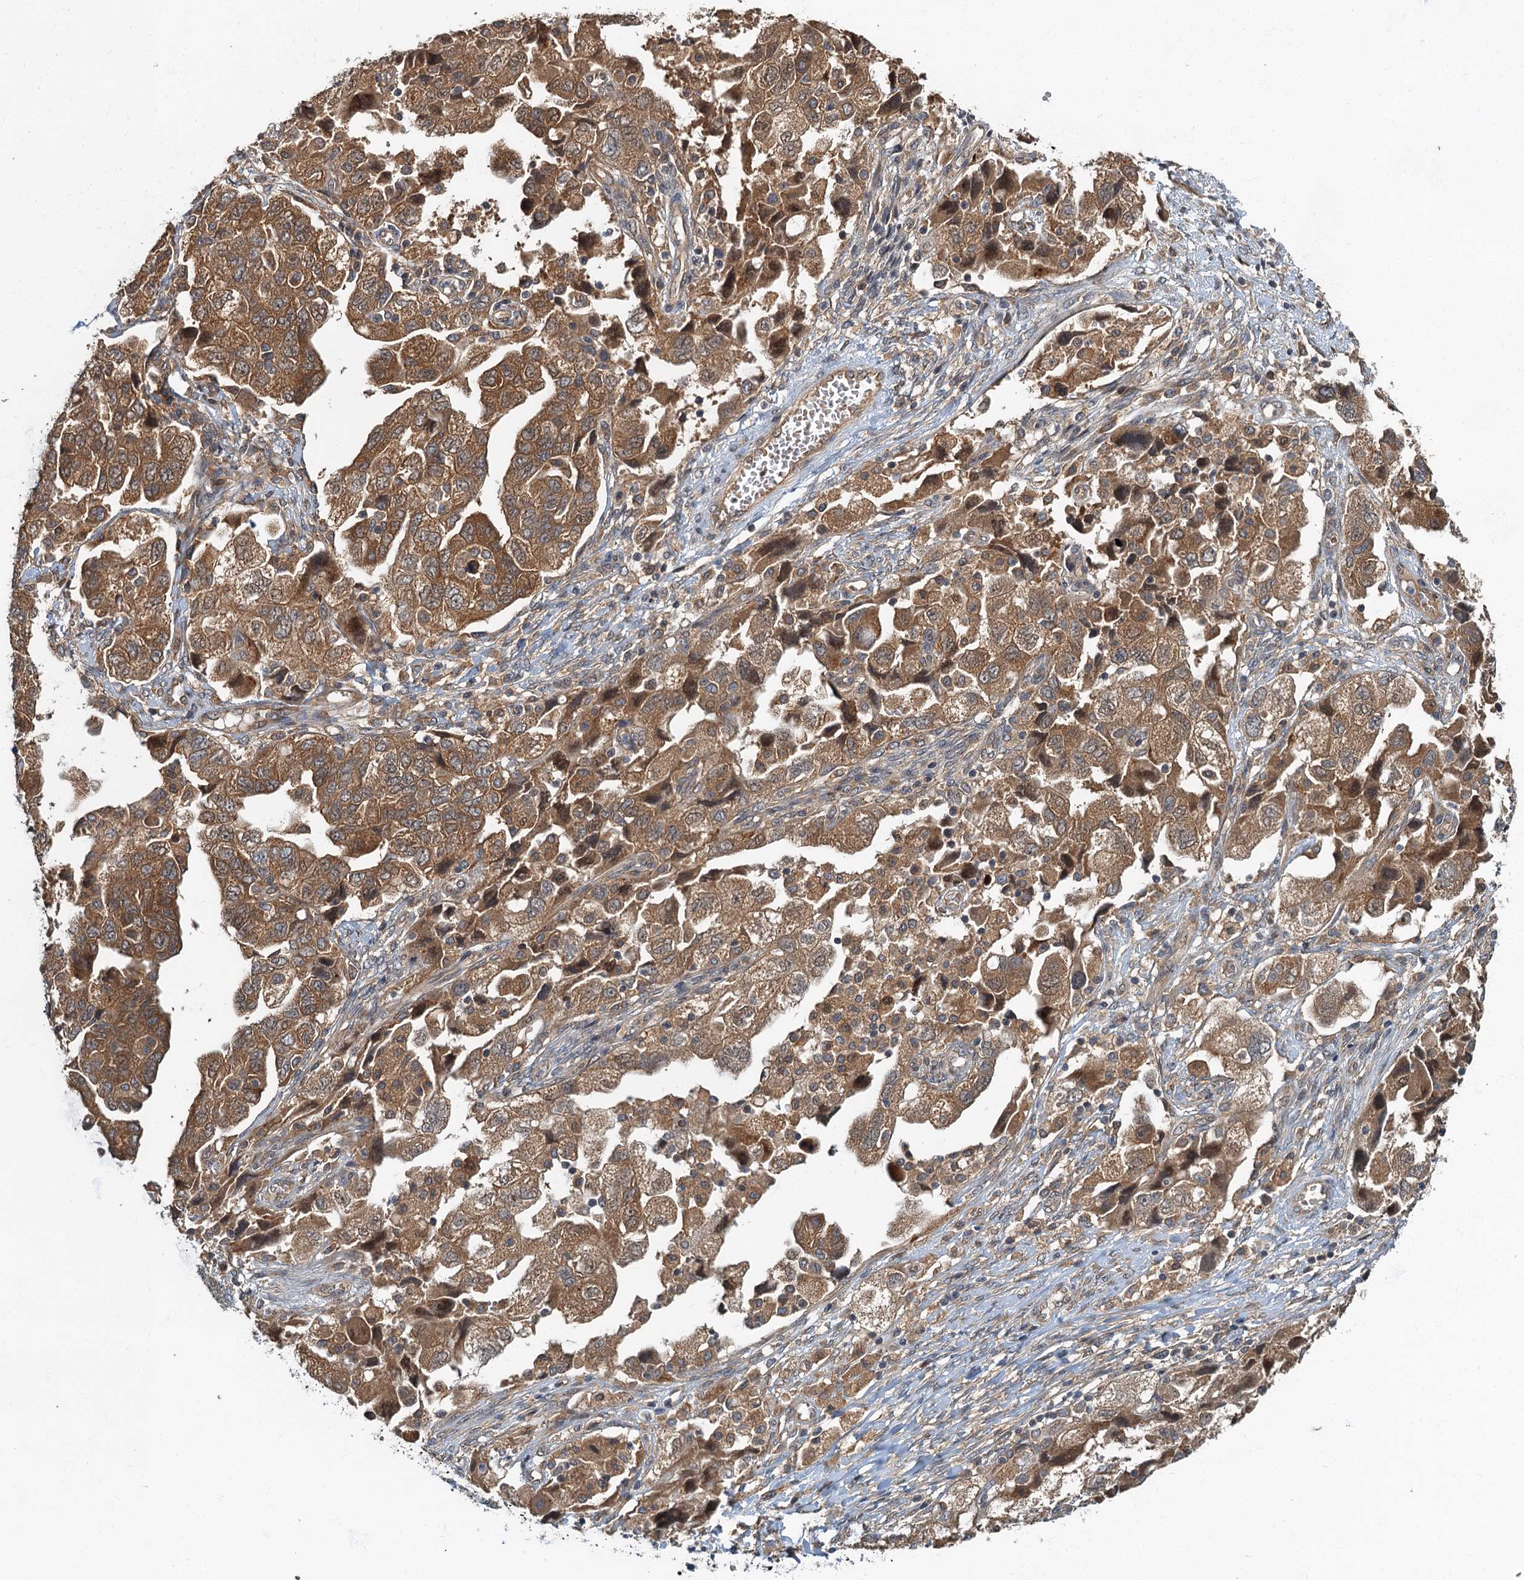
{"staining": {"intensity": "moderate", "quantity": ">75%", "location": "cytoplasmic/membranous"}, "tissue": "ovarian cancer", "cell_type": "Tumor cells", "image_type": "cancer", "snomed": [{"axis": "morphology", "description": "Carcinoma, NOS"}, {"axis": "morphology", "description": "Cystadenocarcinoma, serous, NOS"}, {"axis": "topography", "description": "Ovary"}], "caption": "Immunohistochemical staining of ovarian serous cystadenocarcinoma demonstrates medium levels of moderate cytoplasmic/membranous expression in about >75% of tumor cells.", "gene": "TBCK", "patient": {"sex": "female", "age": 69}}